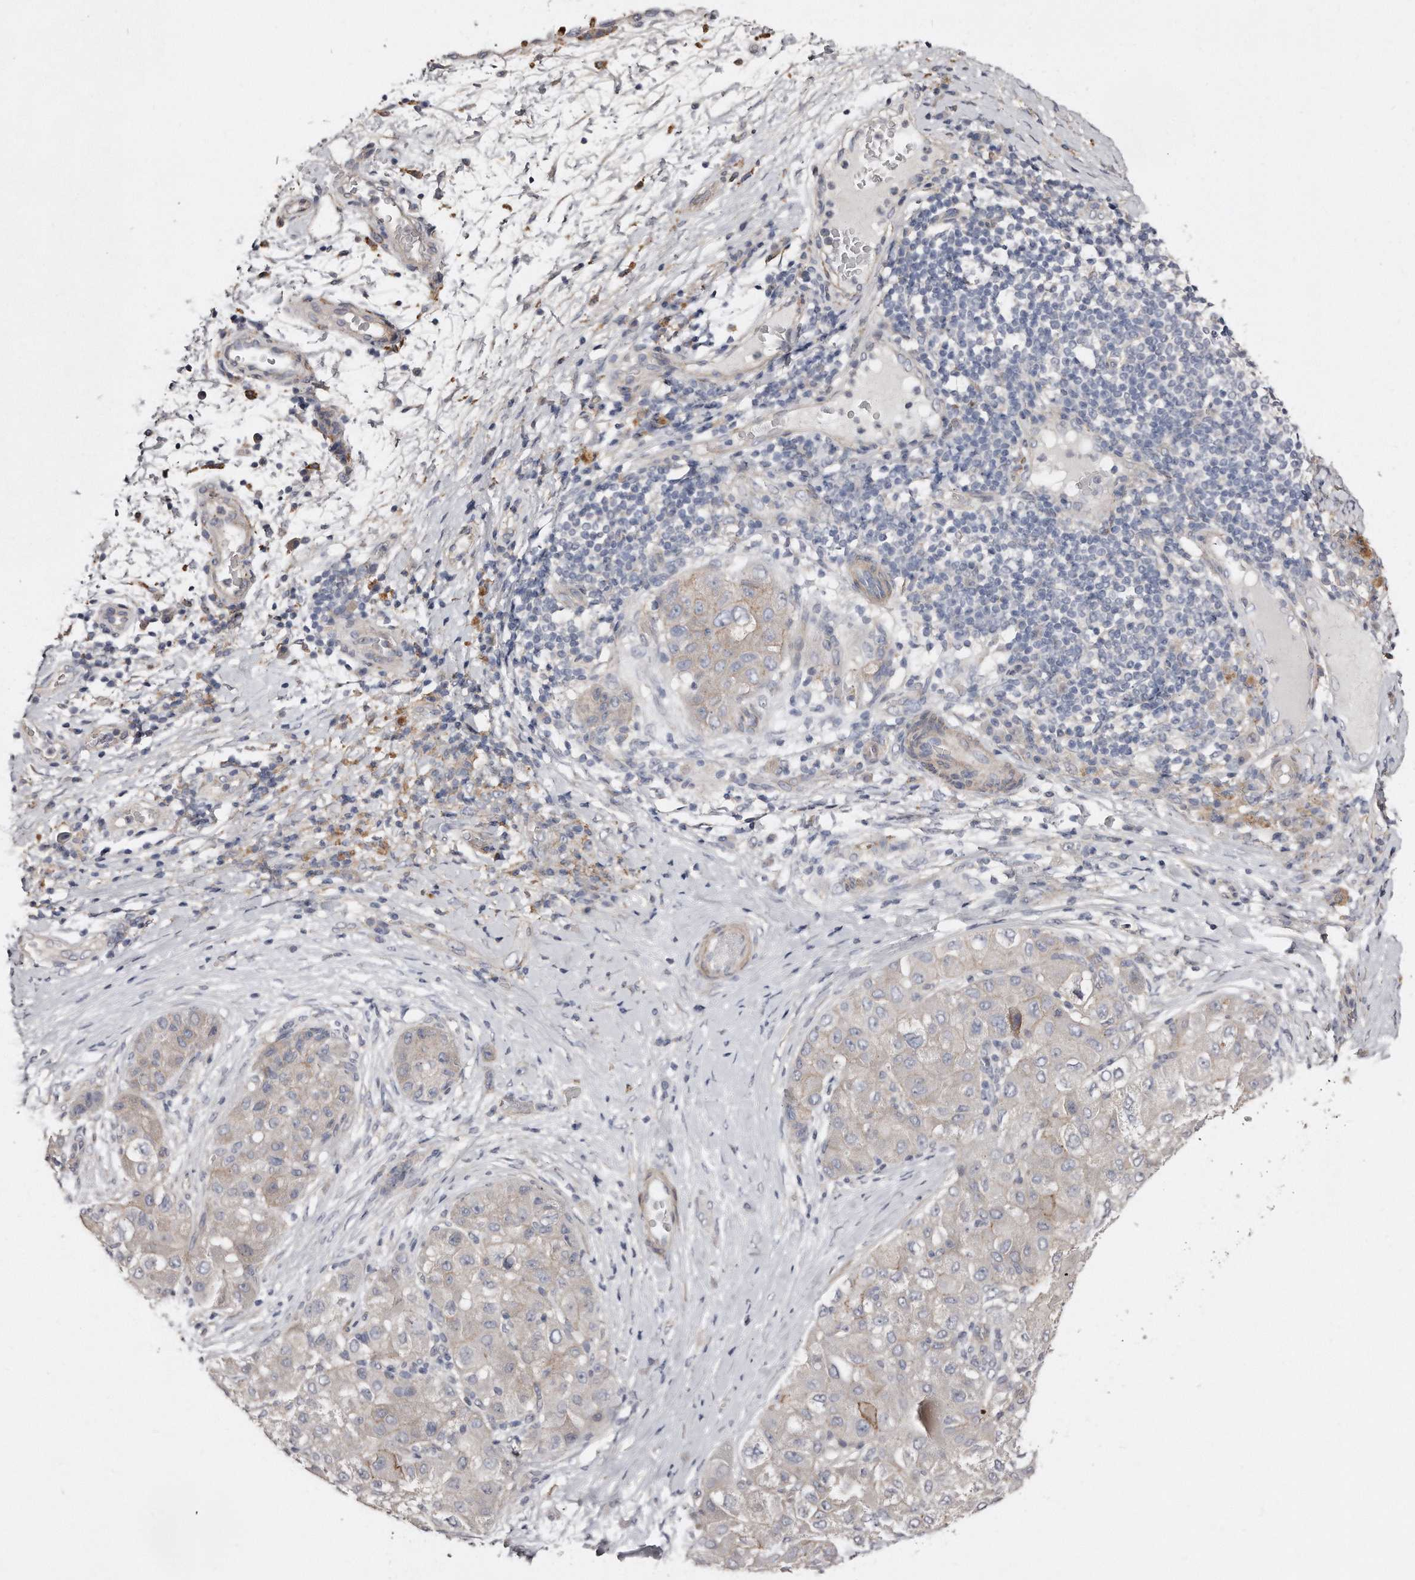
{"staining": {"intensity": "weak", "quantity": "<25%", "location": "cytoplasmic/membranous"}, "tissue": "liver cancer", "cell_type": "Tumor cells", "image_type": "cancer", "snomed": [{"axis": "morphology", "description": "Carcinoma, Hepatocellular, NOS"}, {"axis": "topography", "description": "Liver"}], "caption": "High magnification brightfield microscopy of hepatocellular carcinoma (liver) stained with DAB (brown) and counterstained with hematoxylin (blue): tumor cells show no significant positivity.", "gene": "LMOD1", "patient": {"sex": "male", "age": 80}}